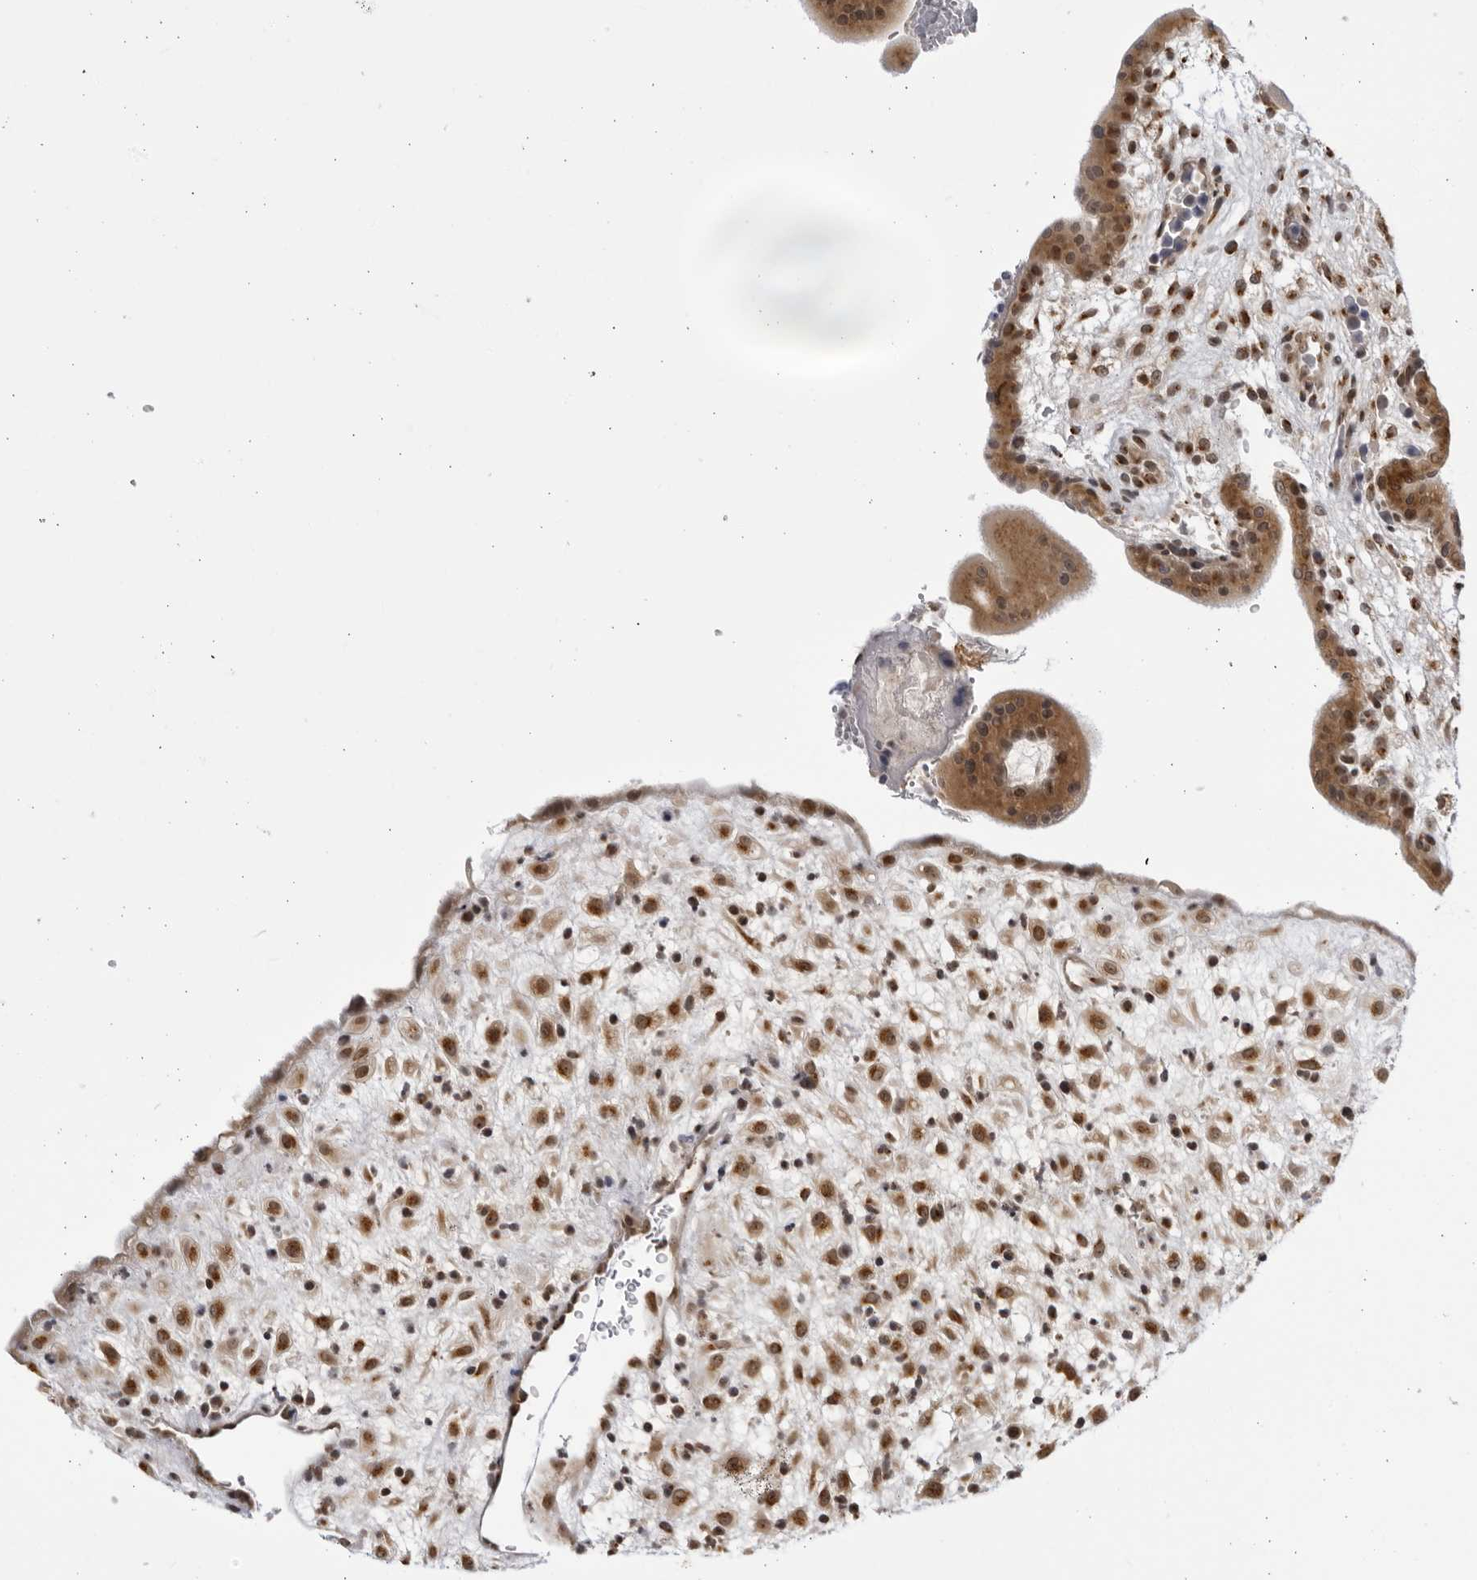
{"staining": {"intensity": "moderate", "quantity": ">75%", "location": "cytoplasmic/membranous,nuclear"}, "tissue": "placenta", "cell_type": "Decidual cells", "image_type": "normal", "snomed": [{"axis": "morphology", "description": "Normal tissue, NOS"}, {"axis": "topography", "description": "Placenta"}], "caption": "Immunohistochemistry (IHC) histopathology image of unremarkable human placenta stained for a protein (brown), which exhibits medium levels of moderate cytoplasmic/membranous,nuclear staining in about >75% of decidual cells.", "gene": "RASGEF1C", "patient": {"sex": "female", "age": 35}}